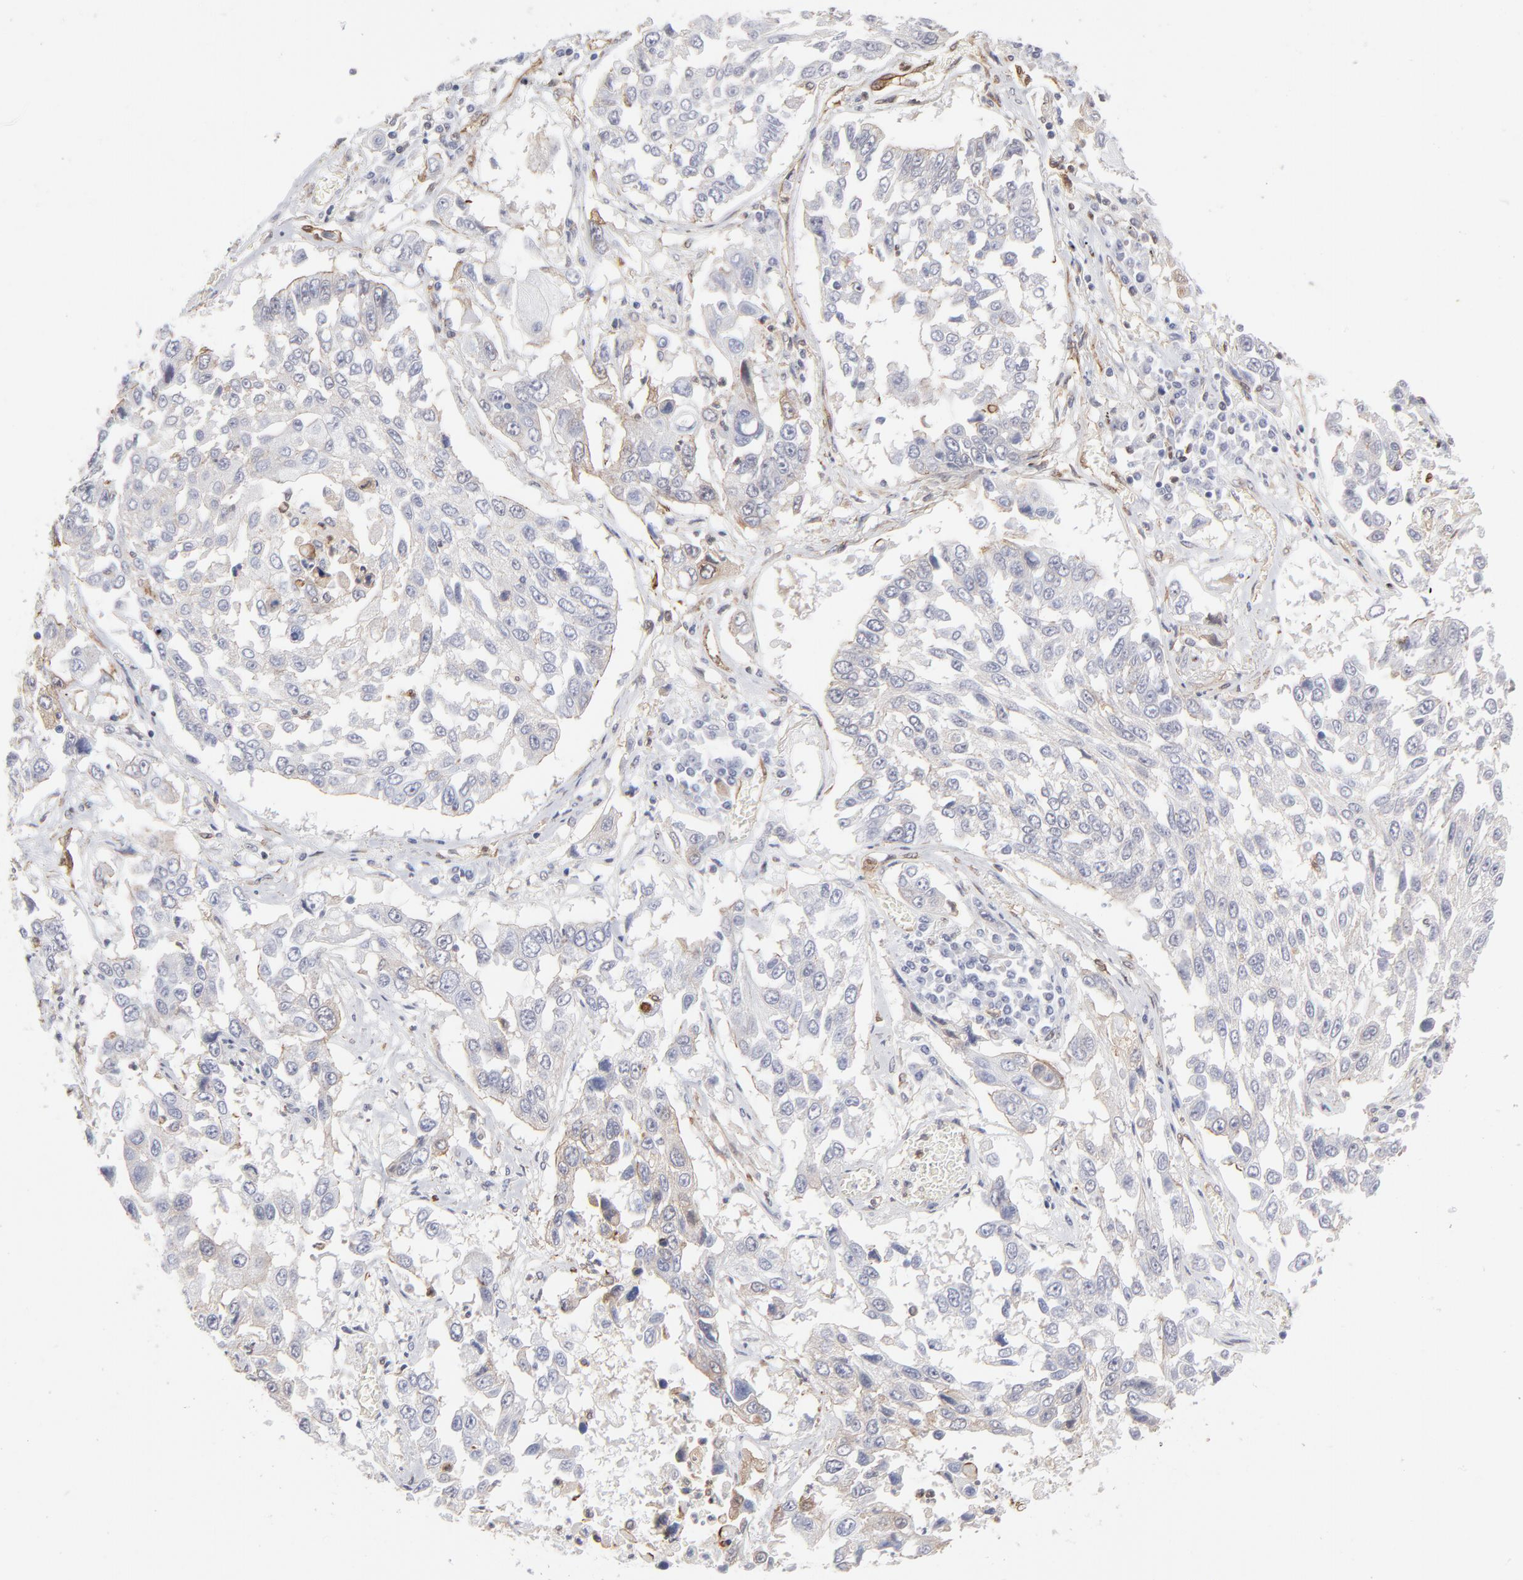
{"staining": {"intensity": "negative", "quantity": "none", "location": "none"}, "tissue": "lung cancer", "cell_type": "Tumor cells", "image_type": "cancer", "snomed": [{"axis": "morphology", "description": "Squamous cell carcinoma, NOS"}, {"axis": "topography", "description": "Lung"}], "caption": "High magnification brightfield microscopy of lung squamous cell carcinoma stained with DAB (brown) and counterstained with hematoxylin (blue): tumor cells show no significant positivity.", "gene": "PXN", "patient": {"sex": "male", "age": 71}}